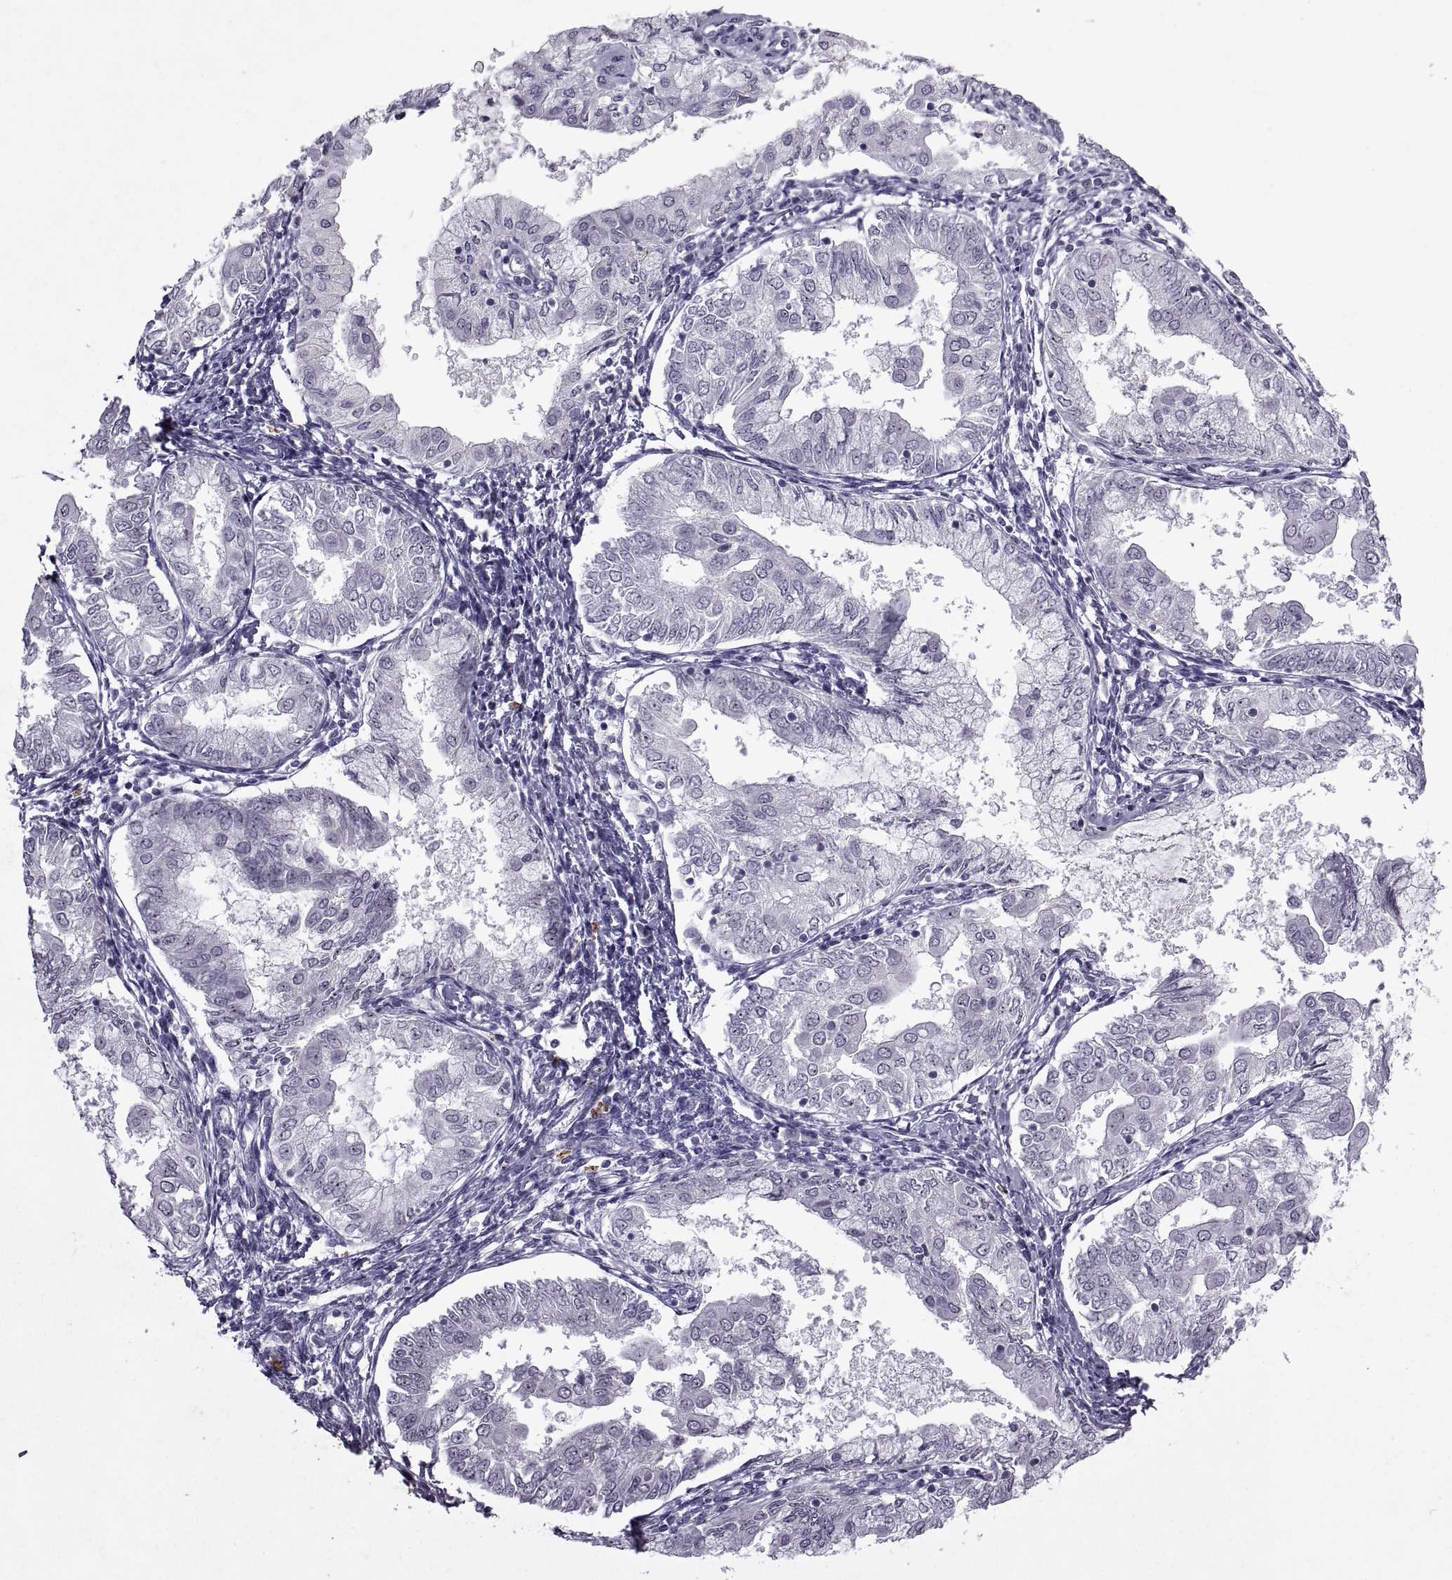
{"staining": {"intensity": "negative", "quantity": "none", "location": "none"}, "tissue": "endometrial cancer", "cell_type": "Tumor cells", "image_type": "cancer", "snomed": [{"axis": "morphology", "description": "Adenocarcinoma, NOS"}, {"axis": "topography", "description": "Endometrium"}], "caption": "IHC histopathology image of neoplastic tissue: human endometrial adenocarcinoma stained with DAB (3,3'-diaminobenzidine) demonstrates no significant protein expression in tumor cells.", "gene": "SINHCAF", "patient": {"sex": "female", "age": 68}}